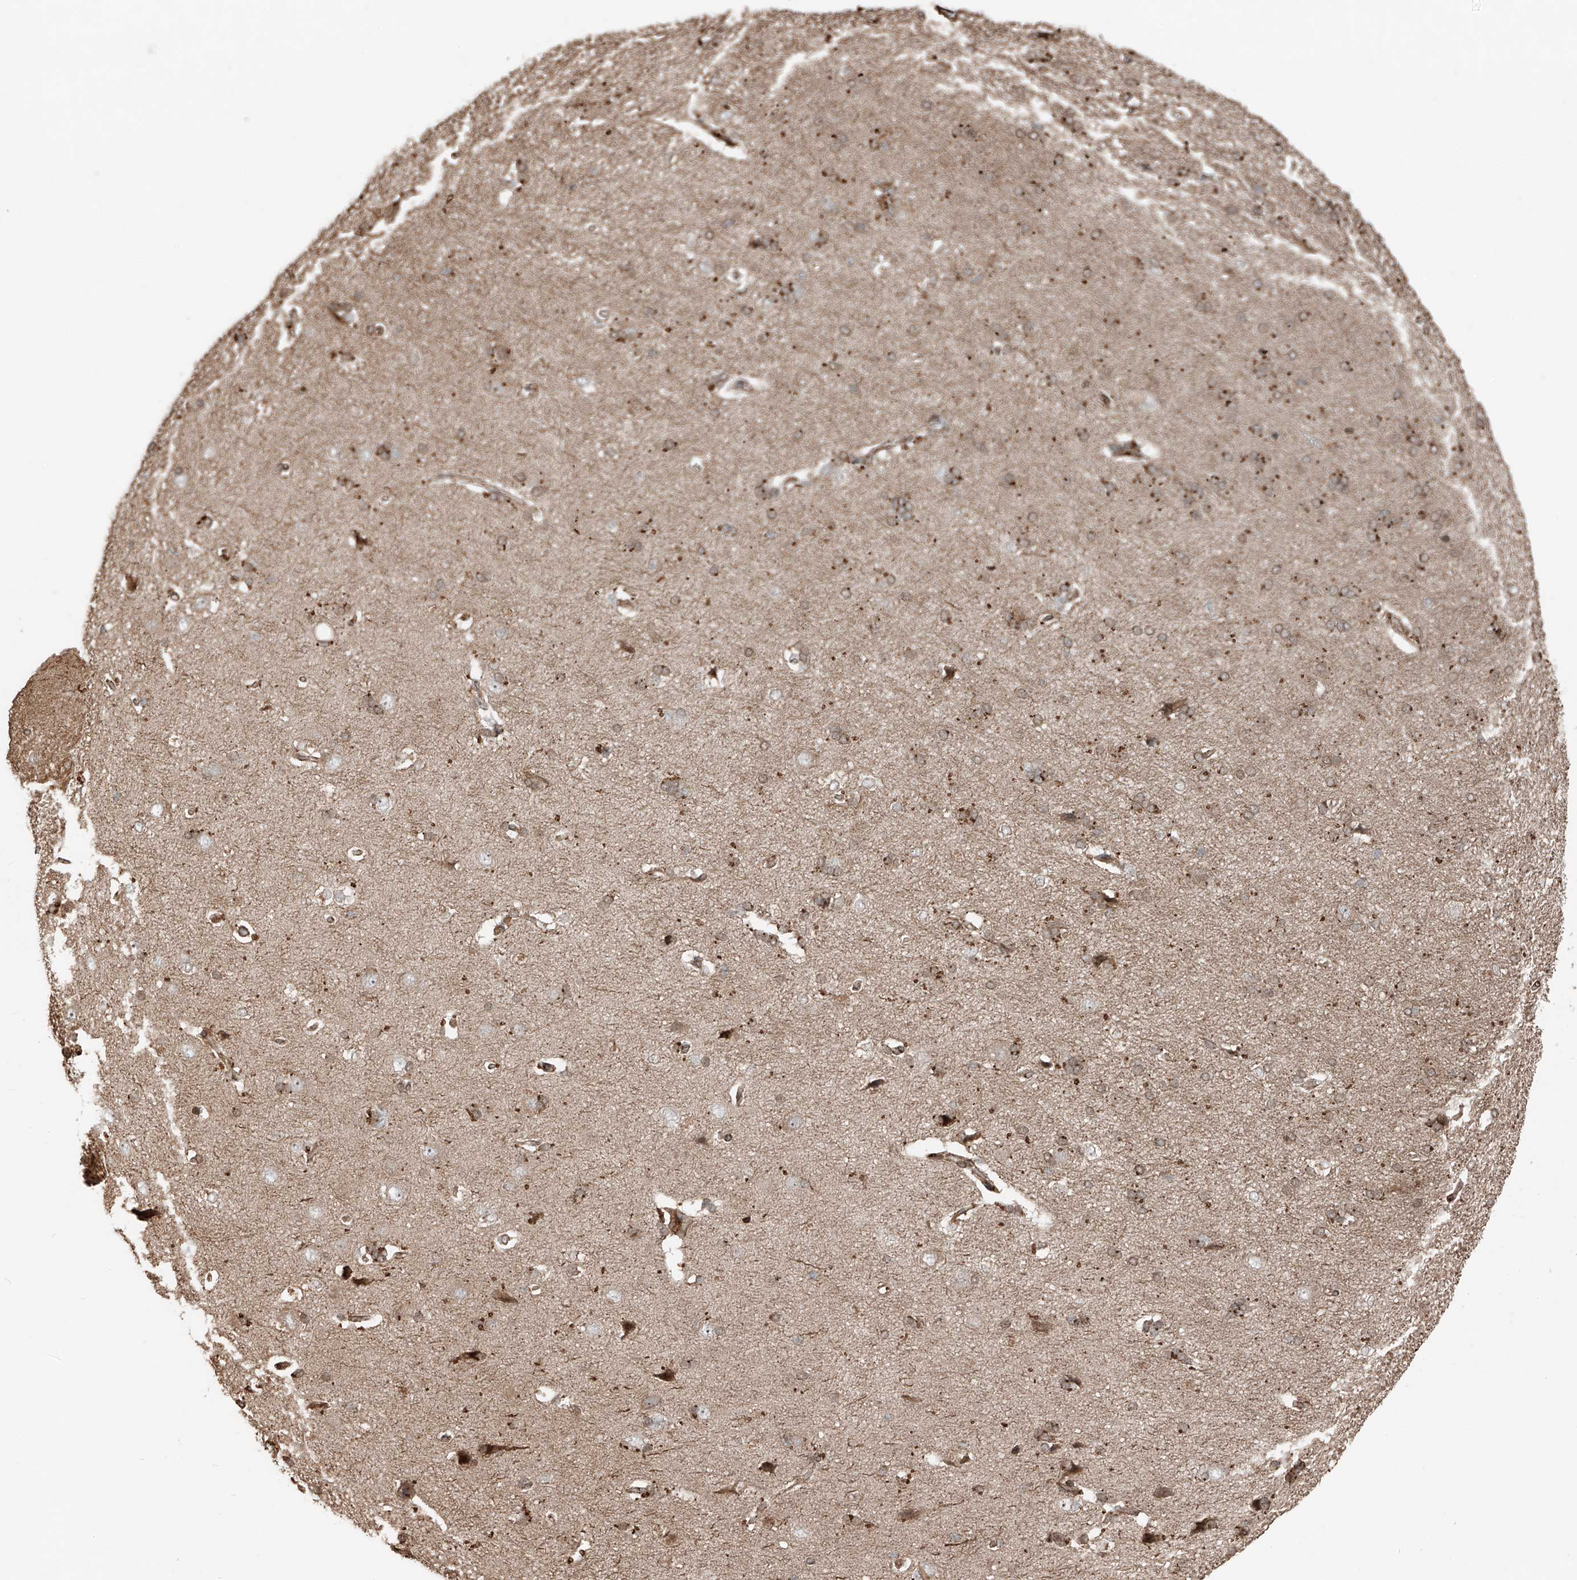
{"staining": {"intensity": "moderate", "quantity": ">75%", "location": "cytoplasmic/membranous,nuclear"}, "tissue": "cerebral cortex", "cell_type": "Endothelial cells", "image_type": "normal", "snomed": [{"axis": "morphology", "description": "Normal tissue, NOS"}, {"axis": "topography", "description": "Cerebral cortex"}], "caption": "Immunohistochemistry (IHC) histopathology image of benign cerebral cortex: human cerebral cortex stained using immunohistochemistry (IHC) shows medium levels of moderate protein expression localized specifically in the cytoplasmic/membranous,nuclear of endothelial cells, appearing as a cytoplasmic/membranous,nuclear brown color.", "gene": "CEP162", "patient": {"sex": "male", "age": 62}}